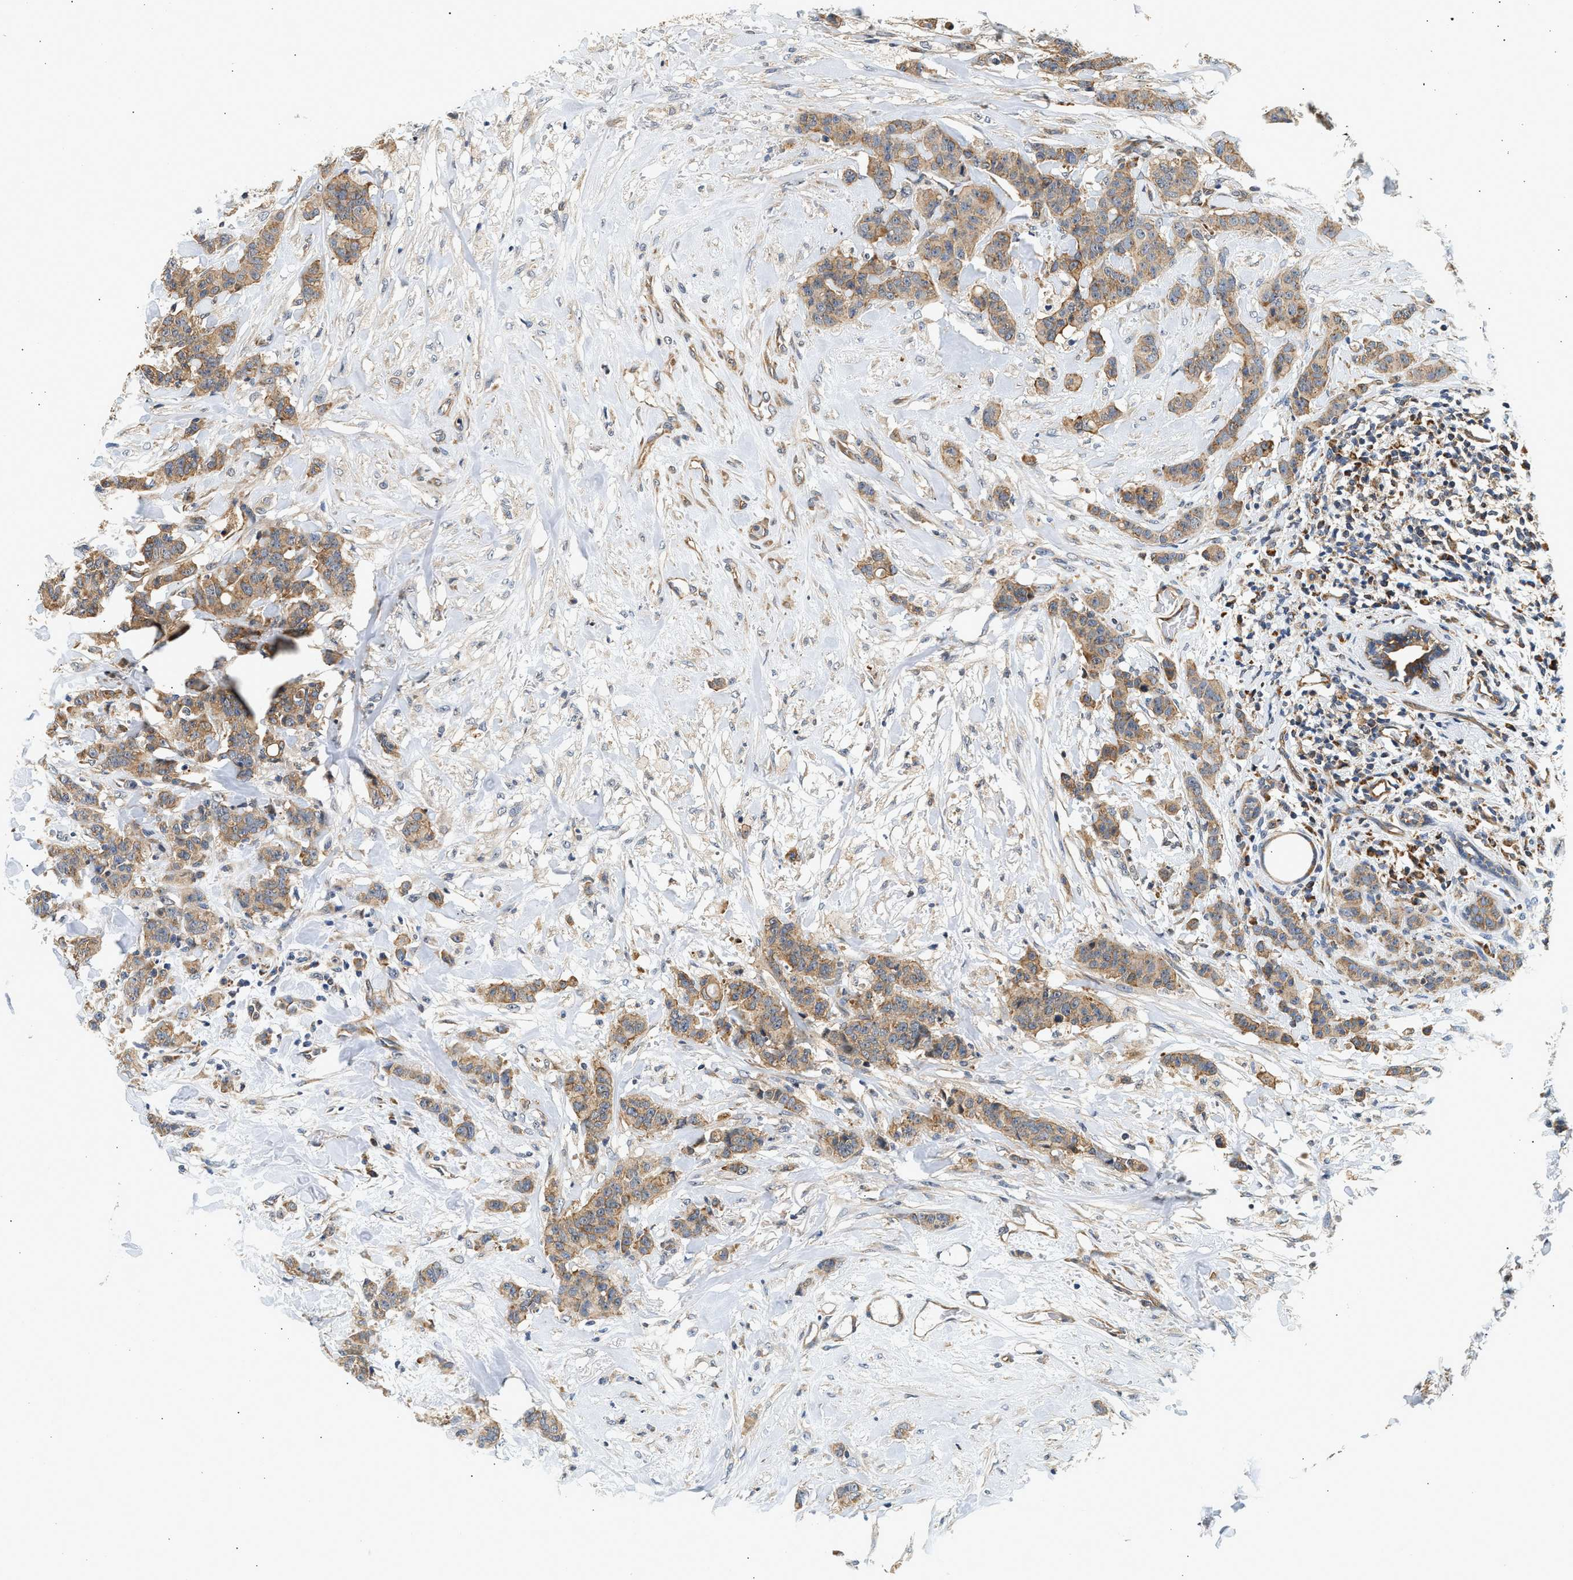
{"staining": {"intensity": "moderate", "quantity": ">75%", "location": "cytoplasmic/membranous"}, "tissue": "breast cancer", "cell_type": "Tumor cells", "image_type": "cancer", "snomed": [{"axis": "morphology", "description": "Normal tissue, NOS"}, {"axis": "morphology", "description": "Duct carcinoma"}, {"axis": "topography", "description": "Breast"}], "caption": "Protein expression analysis of human intraductal carcinoma (breast) reveals moderate cytoplasmic/membranous staining in approximately >75% of tumor cells.", "gene": "DUSP14", "patient": {"sex": "female", "age": 40}}